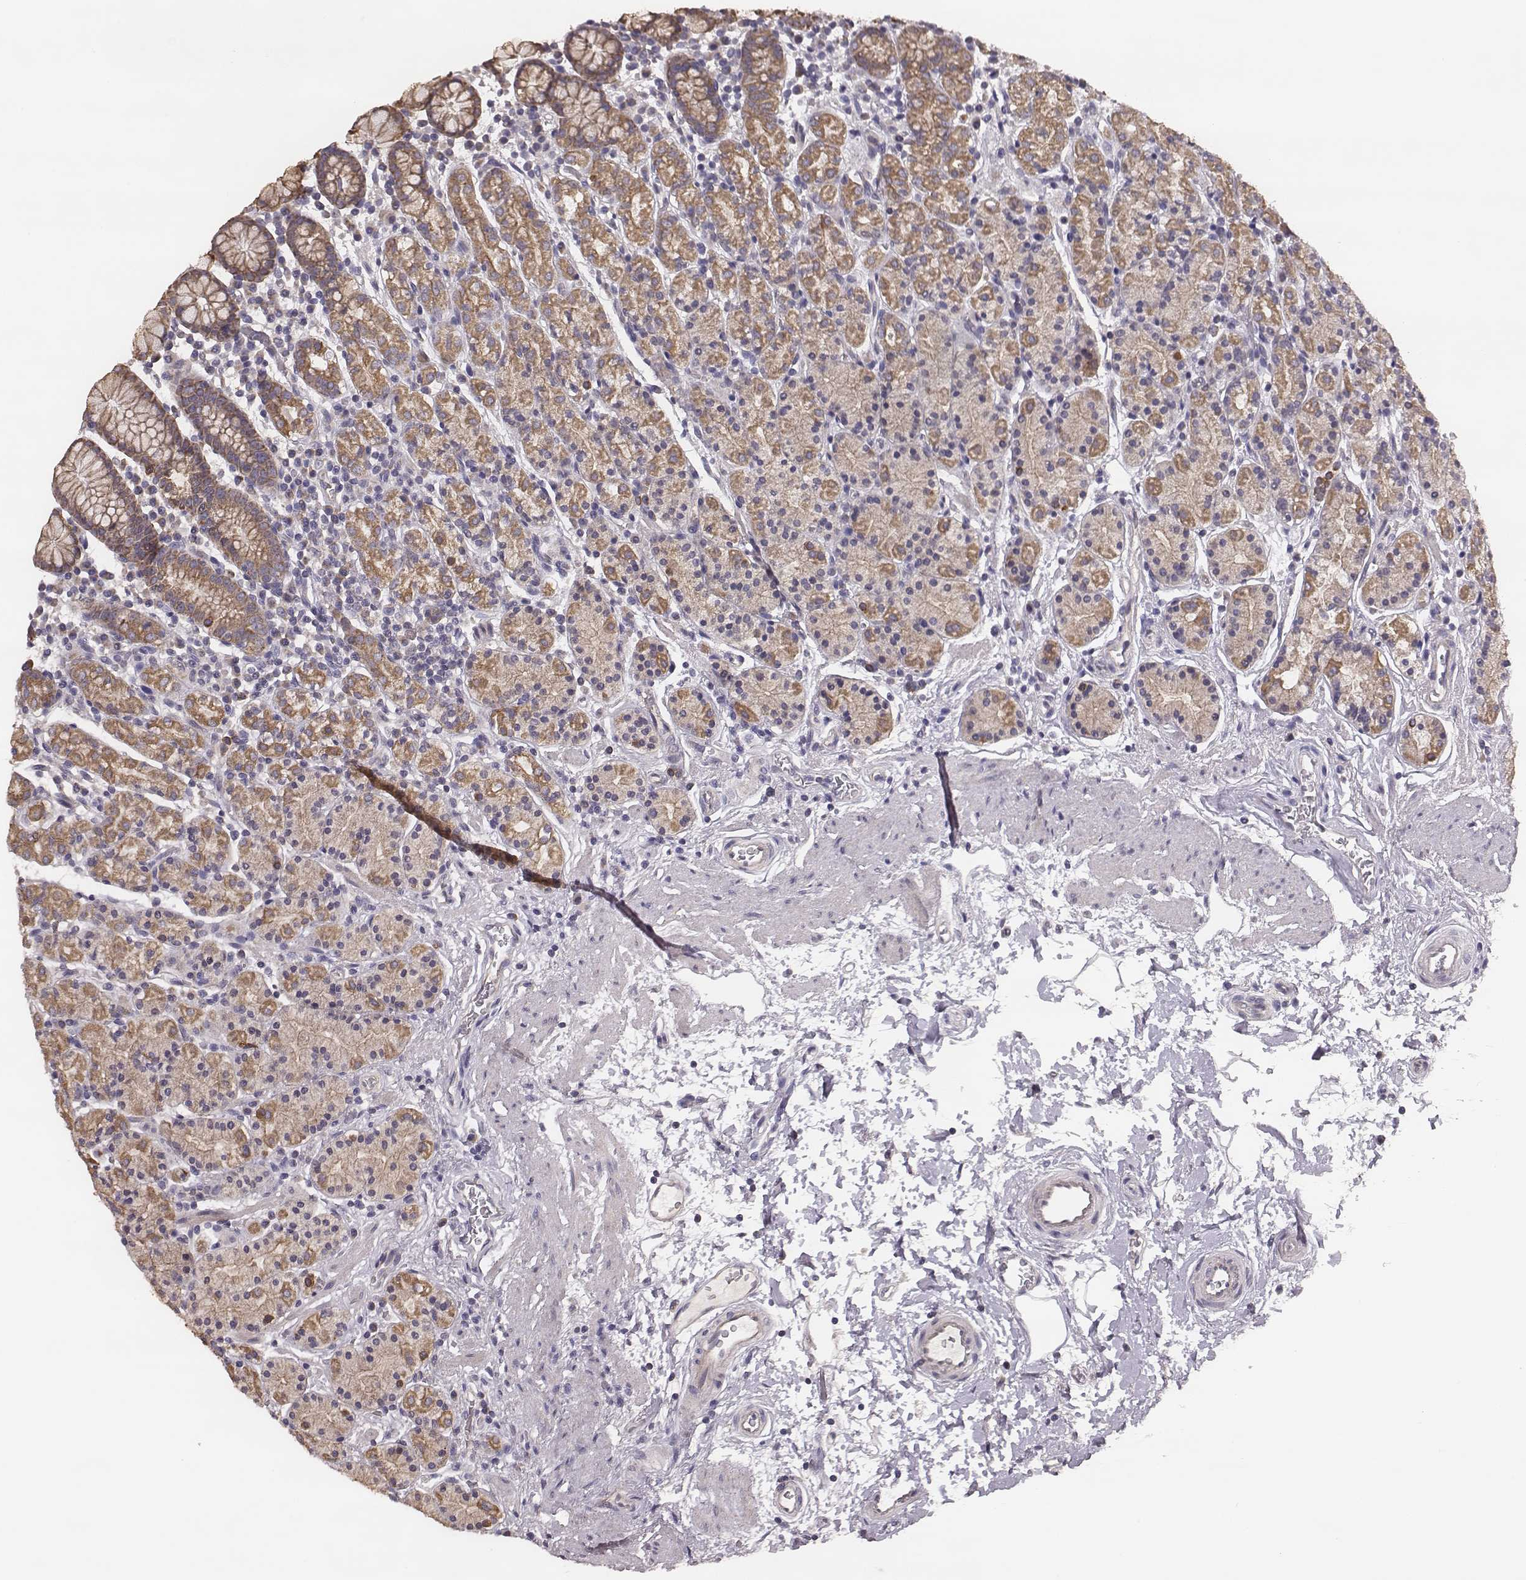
{"staining": {"intensity": "moderate", "quantity": ">75%", "location": "cytoplasmic/membranous"}, "tissue": "stomach", "cell_type": "Glandular cells", "image_type": "normal", "snomed": [{"axis": "morphology", "description": "Normal tissue, NOS"}, {"axis": "topography", "description": "Stomach, upper"}, {"axis": "topography", "description": "Stomach"}], "caption": "Protein expression analysis of benign human stomach reveals moderate cytoplasmic/membranous staining in approximately >75% of glandular cells.", "gene": "HAVCR1", "patient": {"sex": "male", "age": 62}}